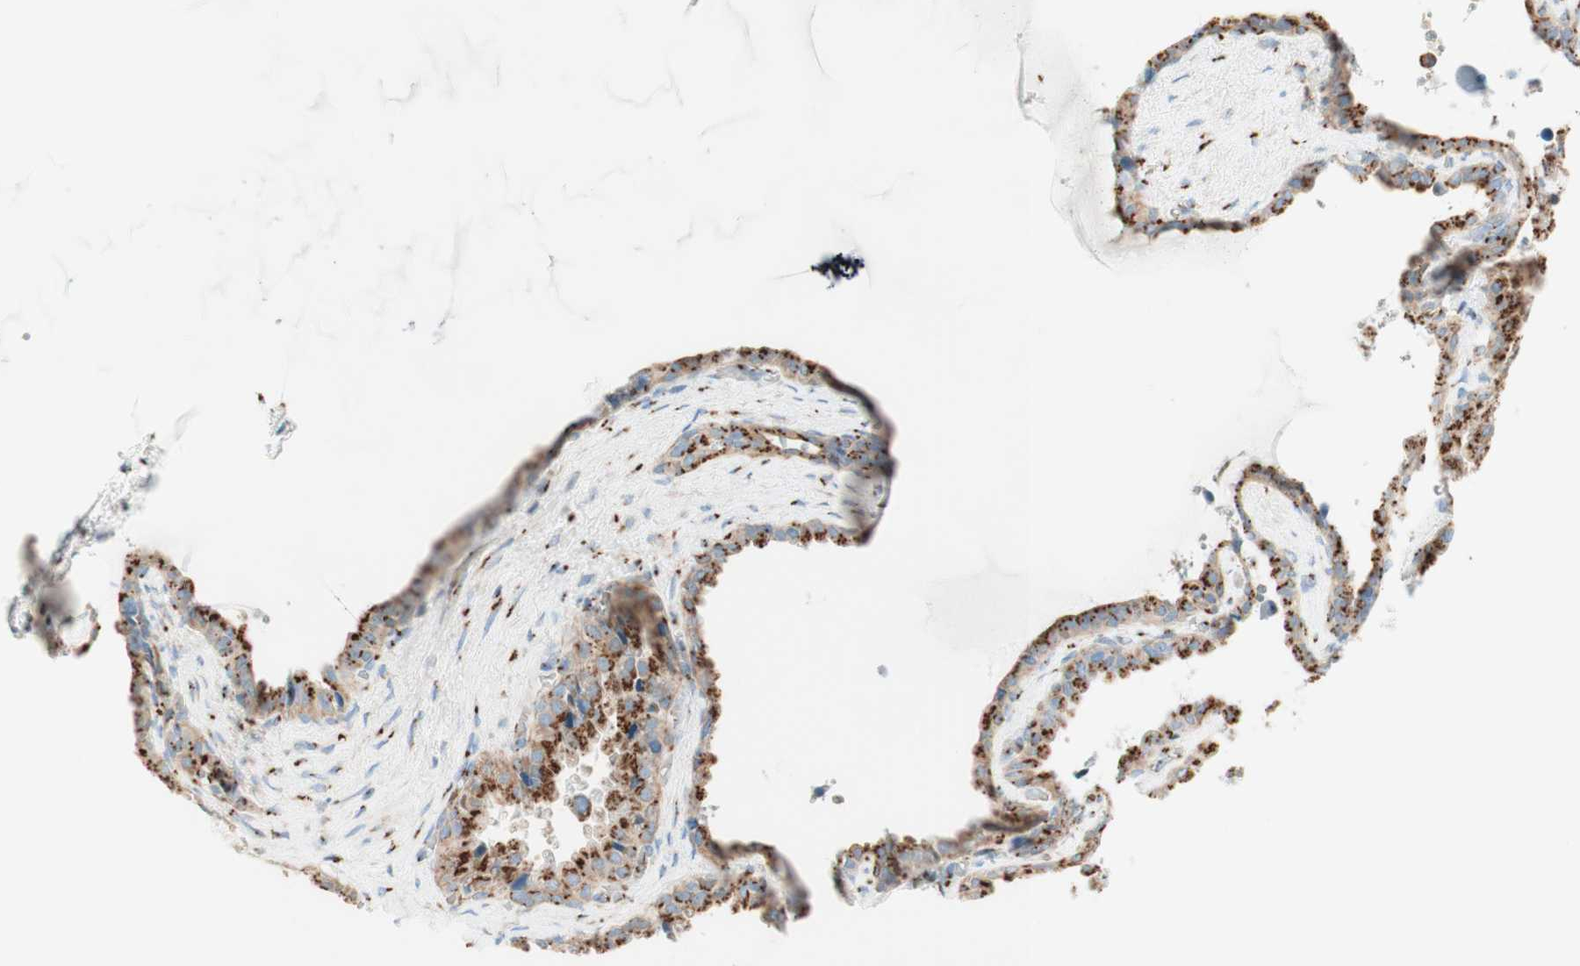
{"staining": {"intensity": "strong", "quantity": ">75%", "location": "cytoplasmic/membranous"}, "tissue": "seminal vesicle", "cell_type": "Glandular cells", "image_type": "normal", "snomed": [{"axis": "morphology", "description": "Normal tissue, NOS"}, {"axis": "topography", "description": "Seminal veicle"}], "caption": "Strong cytoplasmic/membranous protein expression is present in about >75% of glandular cells in seminal vesicle. Immunohistochemistry (ihc) stains the protein in brown and the nuclei are stained blue.", "gene": "GOLGB1", "patient": {"sex": "male", "age": 46}}